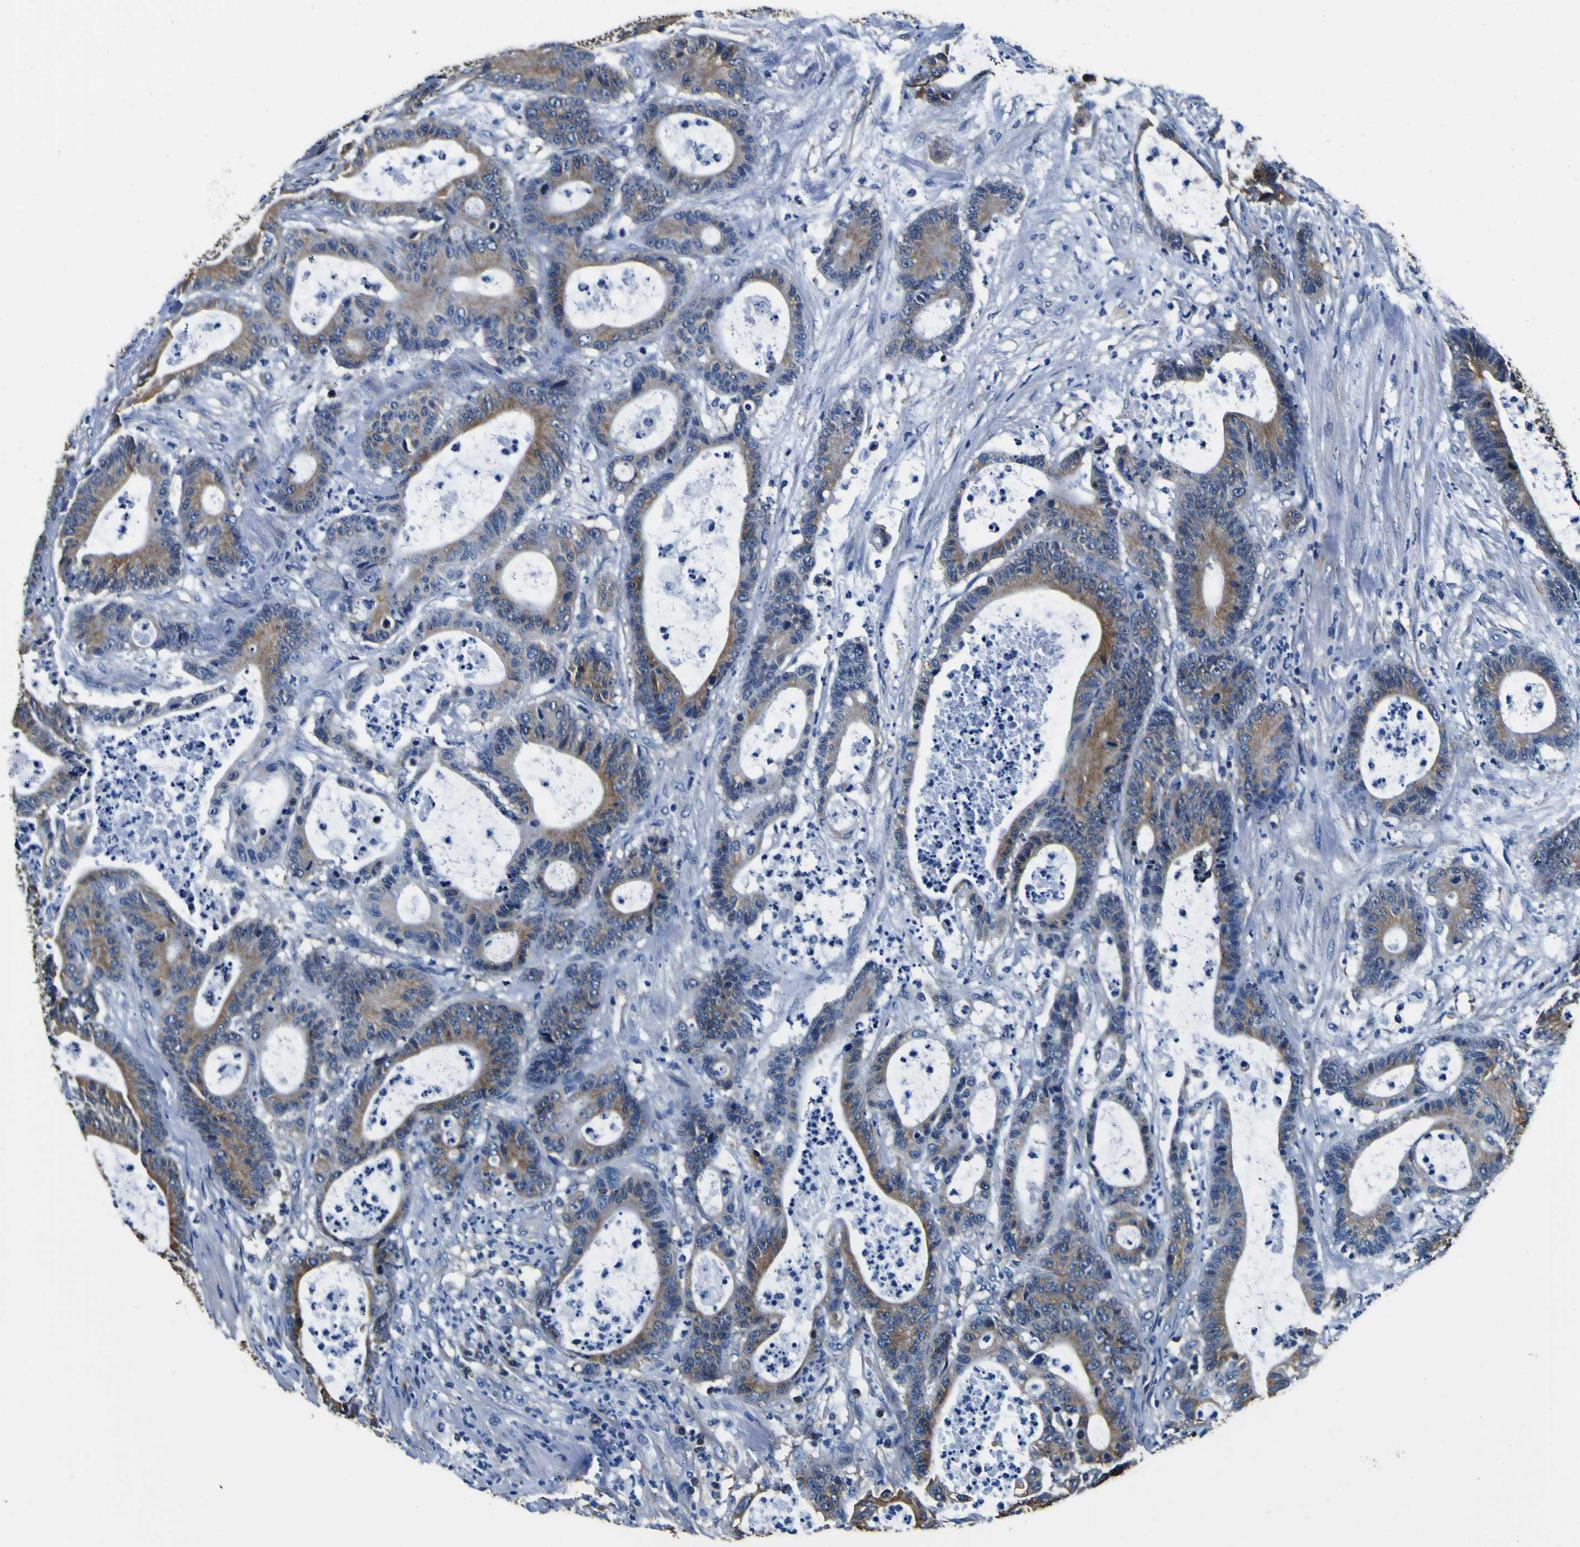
{"staining": {"intensity": "weak", "quantity": ">75%", "location": "cytoplasmic/membranous"}, "tissue": "colorectal cancer", "cell_type": "Tumor cells", "image_type": "cancer", "snomed": [{"axis": "morphology", "description": "Adenocarcinoma, NOS"}, {"axis": "topography", "description": "Colon"}], "caption": "Colorectal cancer stained with a brown dye shows weak cytoplasmic/membranous positive staining in about >75% of tumor cells.", "gene": "TUBA1B", "patient": {"sex": "female", "age": 84}}